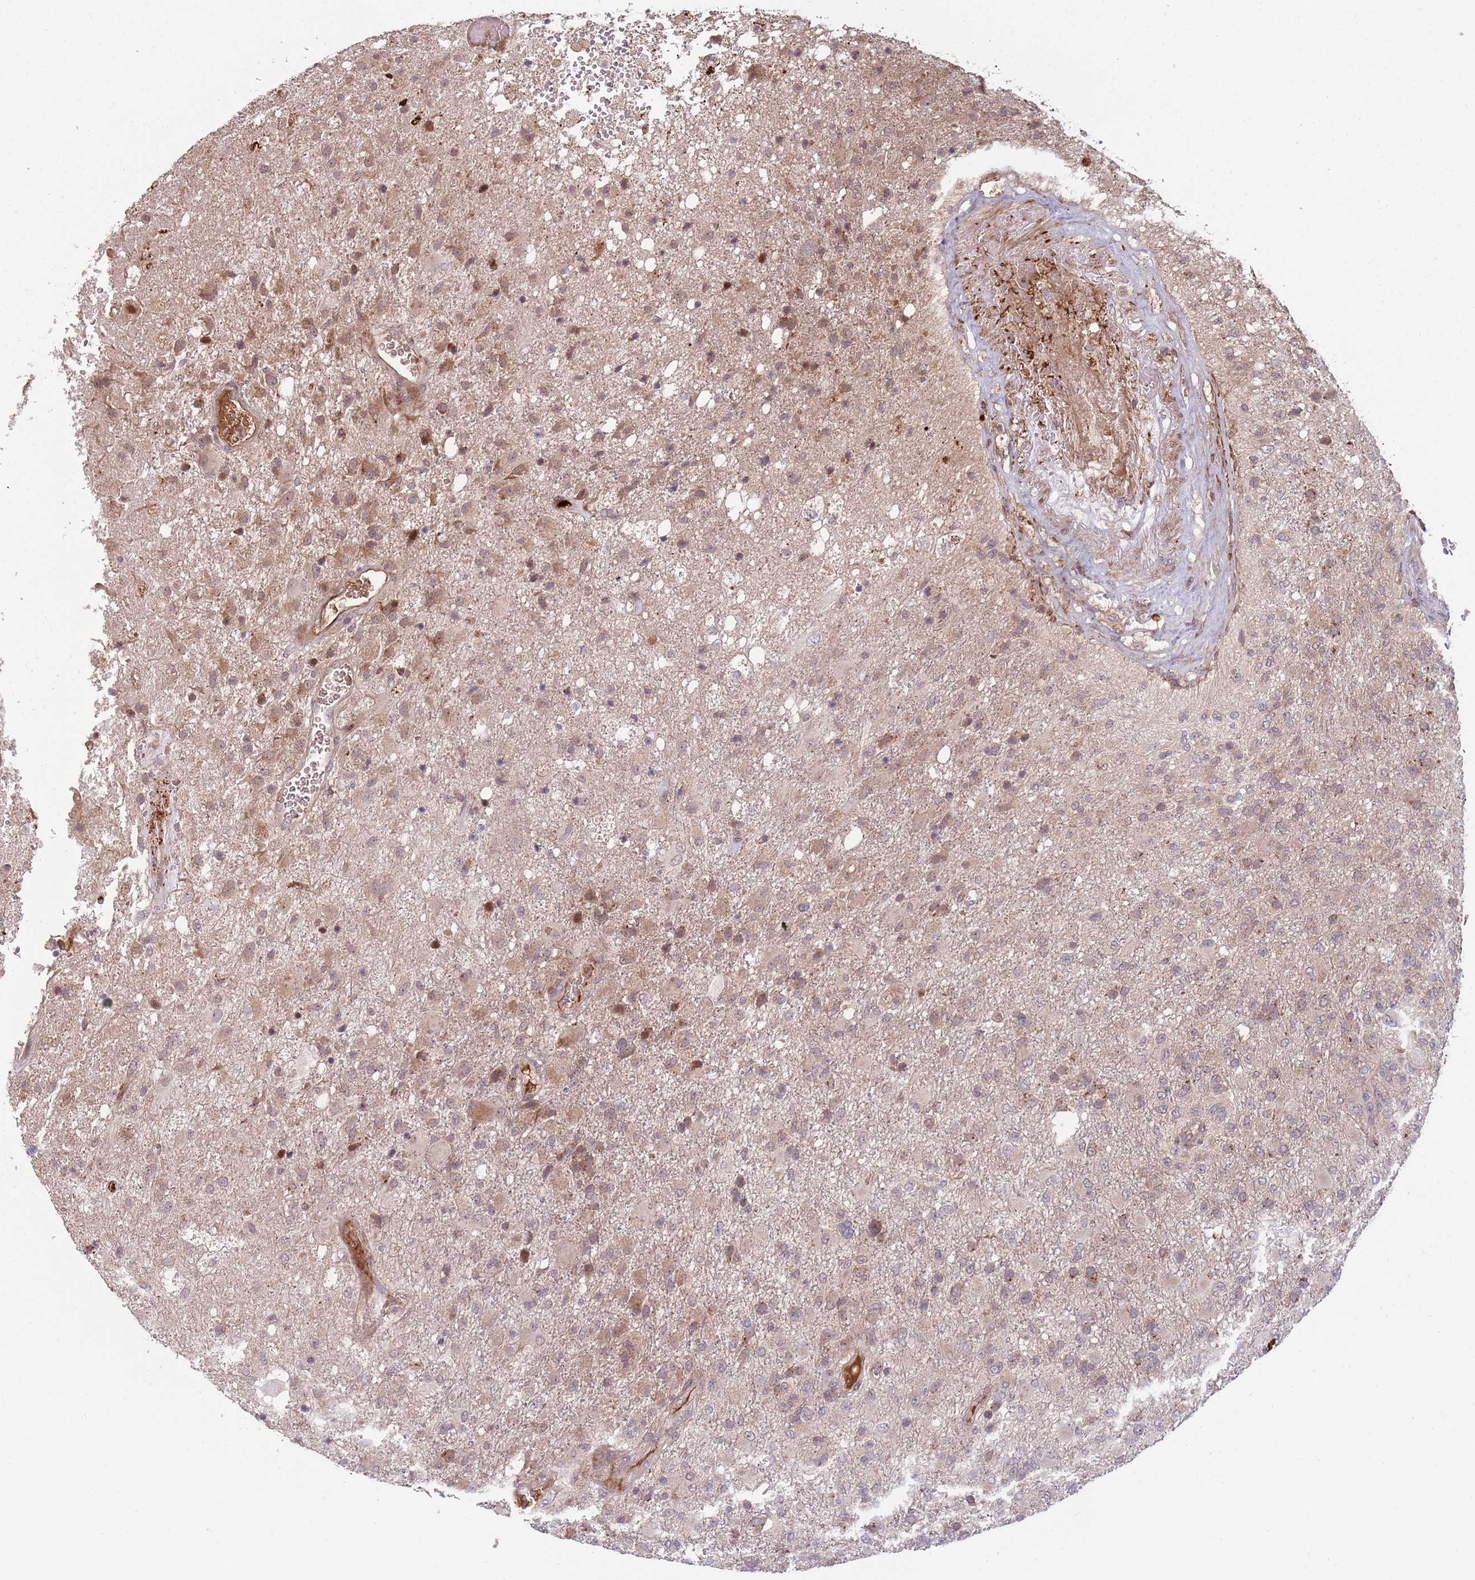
{"staining": {"intensity": "weak", "quantity": "<25%", "location": "cytoplasmic/membranous"}, "tissue": "glioma", "cell_type": "Tumor cells", "image_type": "cancer", "snomed": [{"axis": "morphology", "description": "Glioma, malignant, High grade"}, {"axis": "topography", "description": "Brain"}], "caption": "Immunohistochemistry micrograph of neoplastic tissue: human malignant glioma (high-grade) stained with DAB (3,3'-diaminobenzidine) shows no significant protein positivity in tumor cells.", "gene": "NT5DC4", "patient": {"sex": "female", "age": 74}}